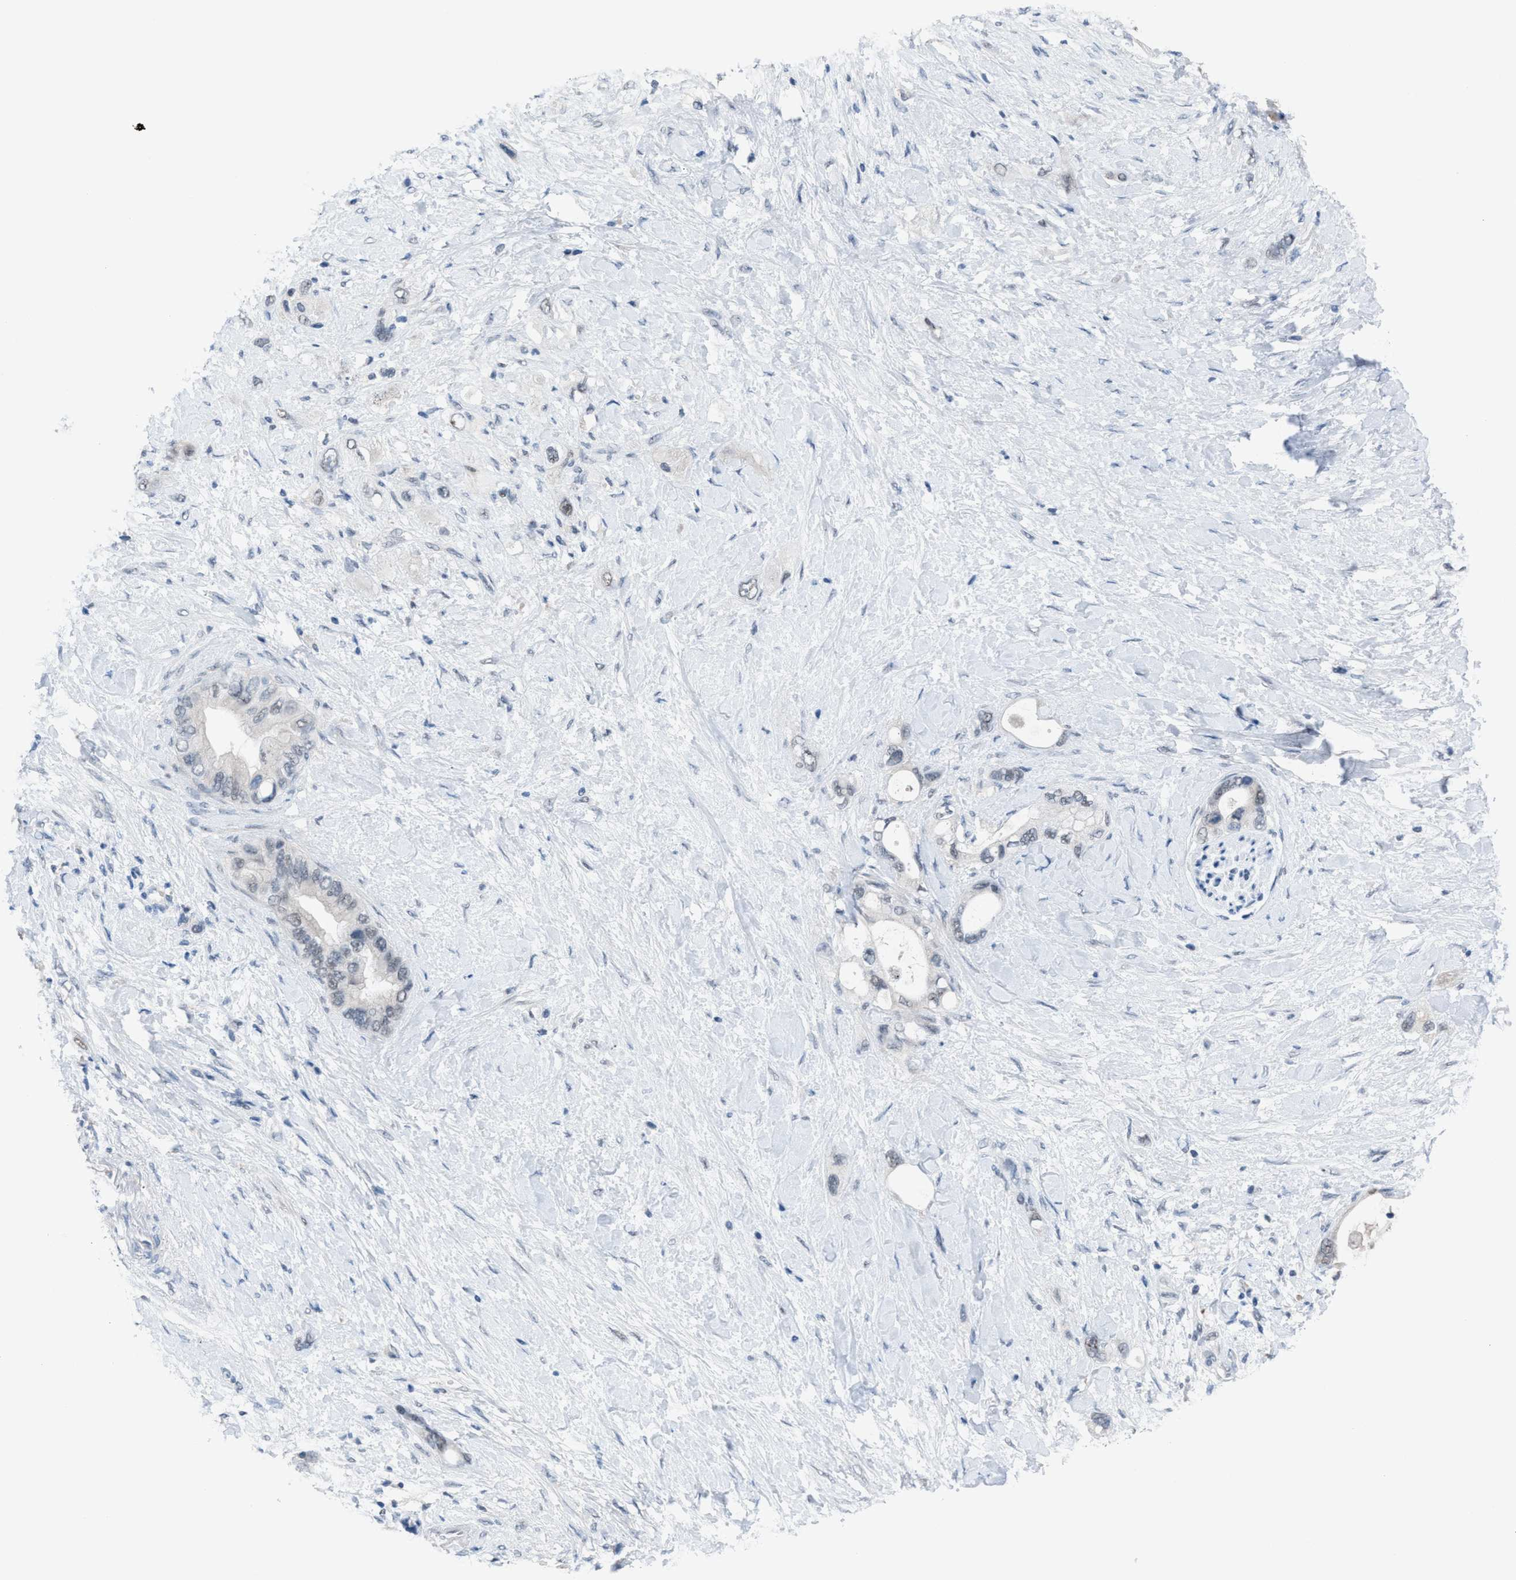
{"staining": {"intensity": "negative", "quantity": "none", "location": "none"}, "tissue": "pancreatic cancer", "cell_type": "Tumor cells", "image_type": "cancer", "snomed": [{"axis": "morphology", "description": "Adenocarcinoma, NOS"}, {"axis": "topography", "description": "Pancreas"}], "caption": "This is an immunohistochemistry (IHC) photomicrograph of pancreatic cancer (adenocarcinoma). There is no staining in tumor cells.", "gene": "ANAPC11", "patient": {"sex": "female", "age": 56}}